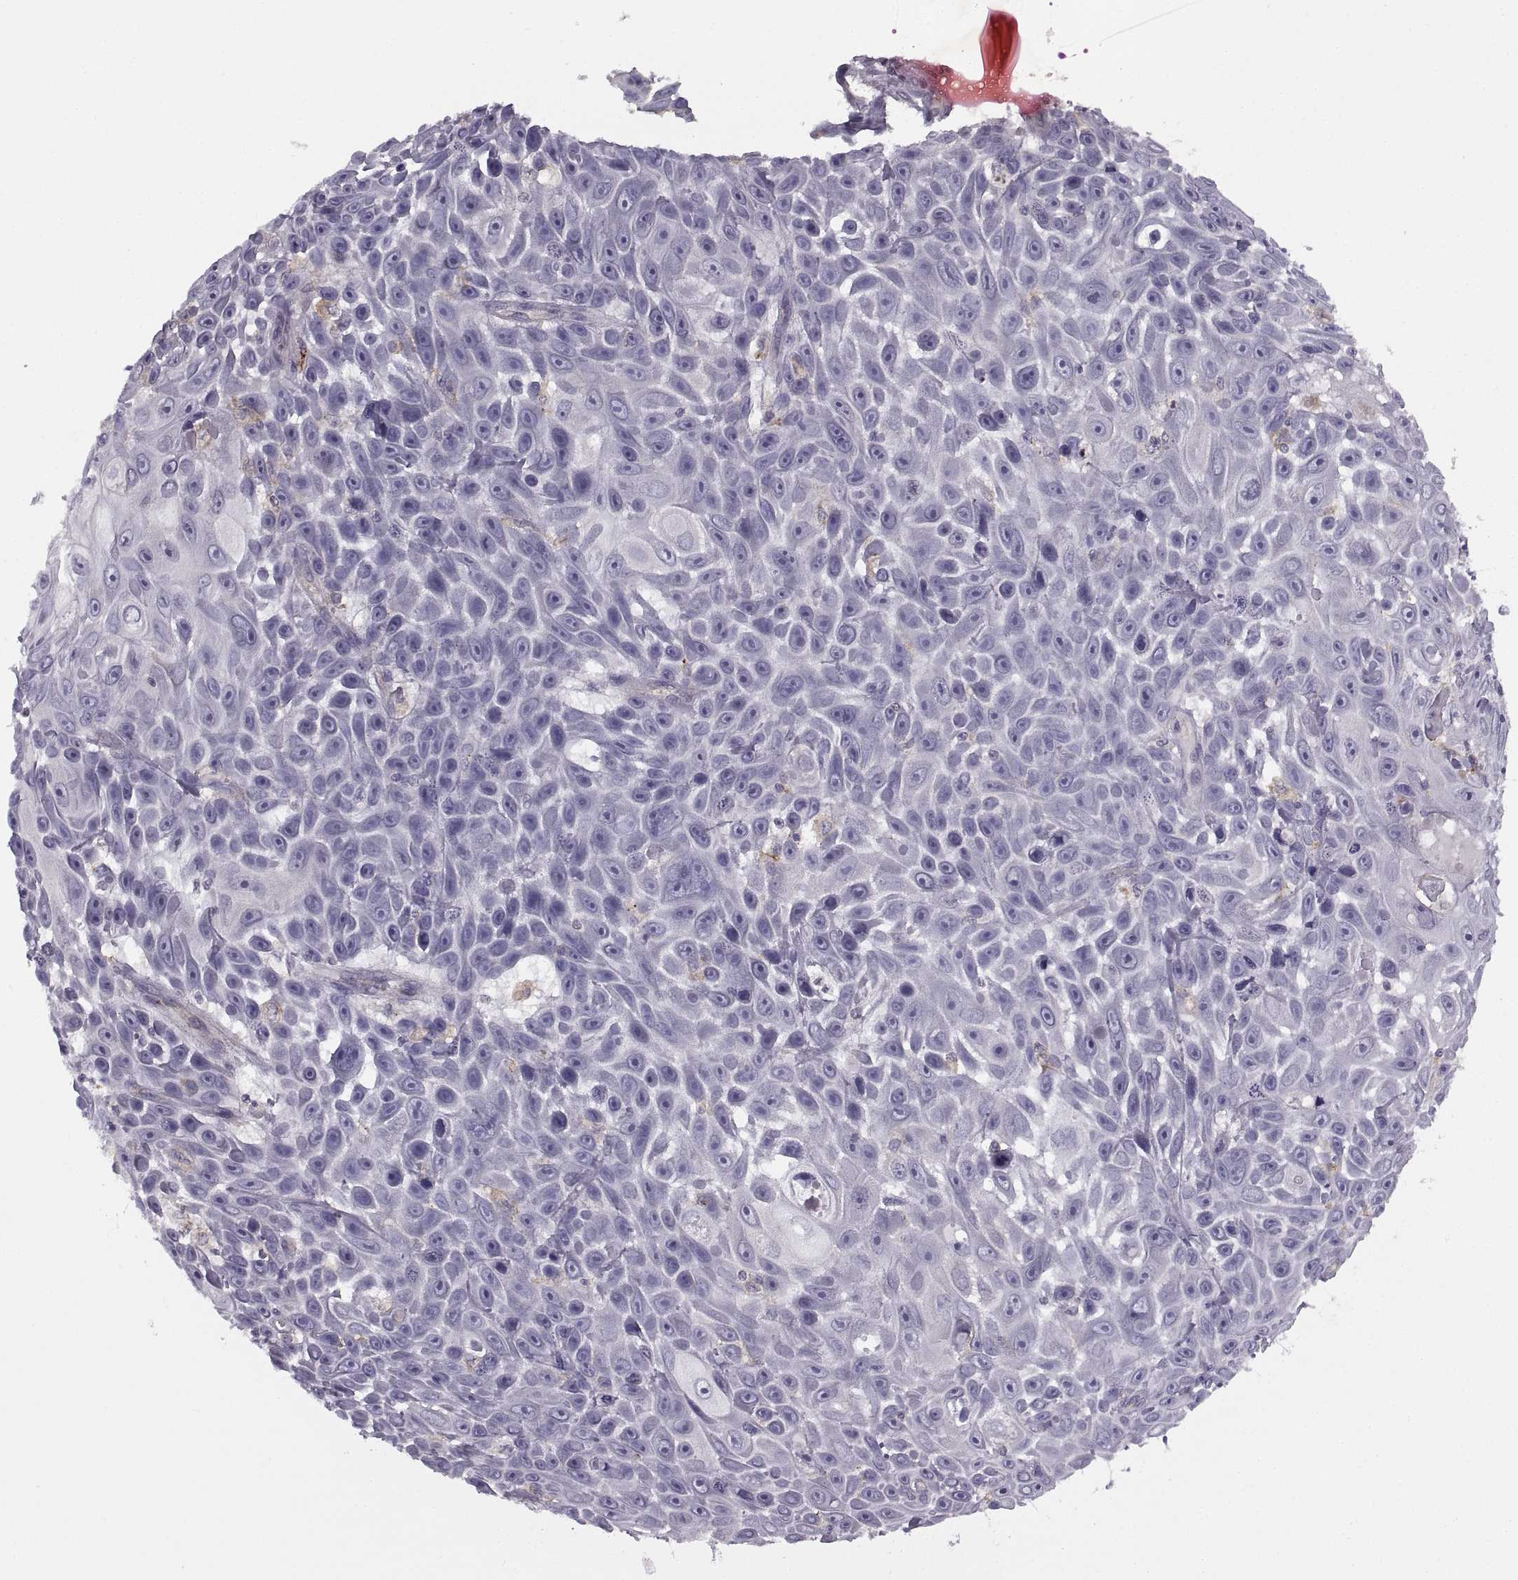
{"staining": {"intensity": "negative", "quantity": "none", "location": "none"}, "tissue": "skin cancer", "cell_type": "Tumor cells", "image_type": "cancer", "snomed": [{"axis": "morphology", "description": "Squamous cell carcinoma, NOS"}, {"axis": "topography", "description": "Skin"}], "caption": "DAB (3,3'-diaminobenzidine) immunohistochemical staining of skin cancer exhibits no significant staining in tumor cells. (Immunohistochemistry, brightfield microscopy, high magnification).", "gene": "RALB", "patient": {"sex": "male", "age": 82}}